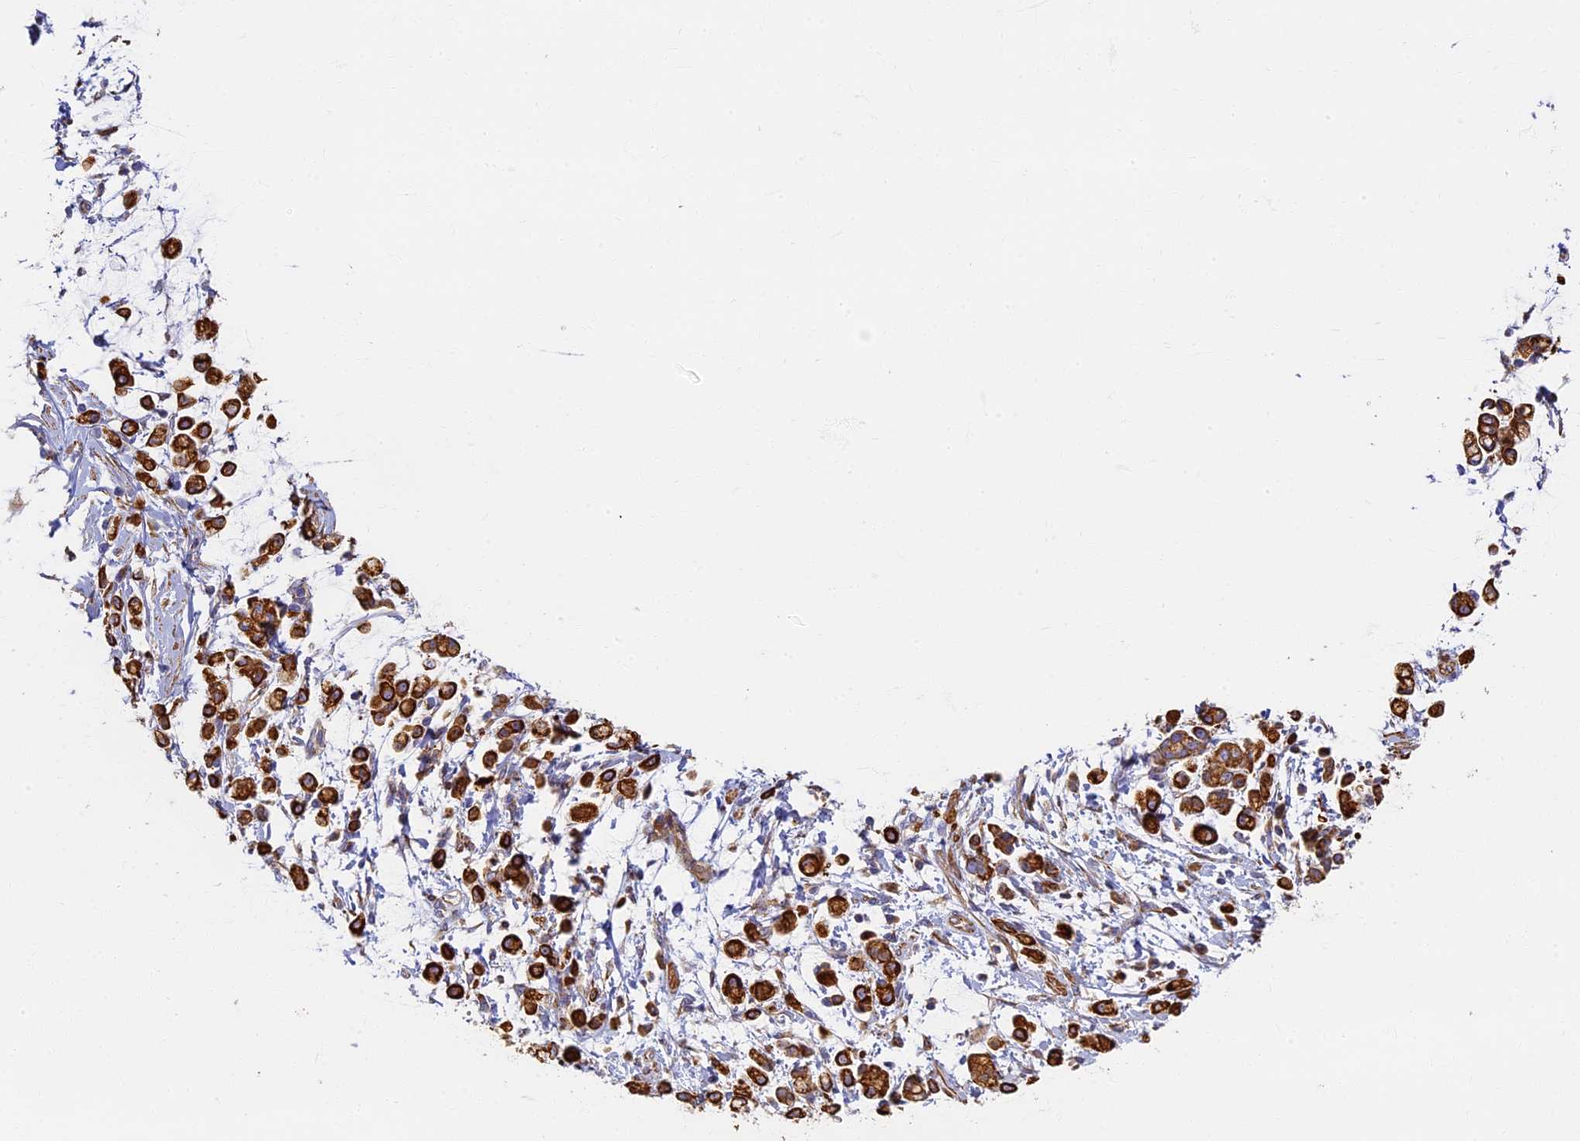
{"staining": {"intensity": "strong", "quantity": ">75%", "location": "cytoplasmic/membranous"}, "tissue": "stomach cancer", "cell_type": "Tumor cells", "image_type": "cancer", "snomed": [{"axis": "morphology", "description": "Adenocarcinoma, NOS"}, {"axis": "topography", "description": "Stomach"}], "caption": "Stomach cancer stained with IHC displays strong cytoplasmic/membranous positivity in about >75% of tumor cells. (DAB (3,3'-diaminobenzidine) IHC with brightfield microscopy, high magnification).", "gene": "LRRC57", "patient": {"sex": "female", "age": 60}}